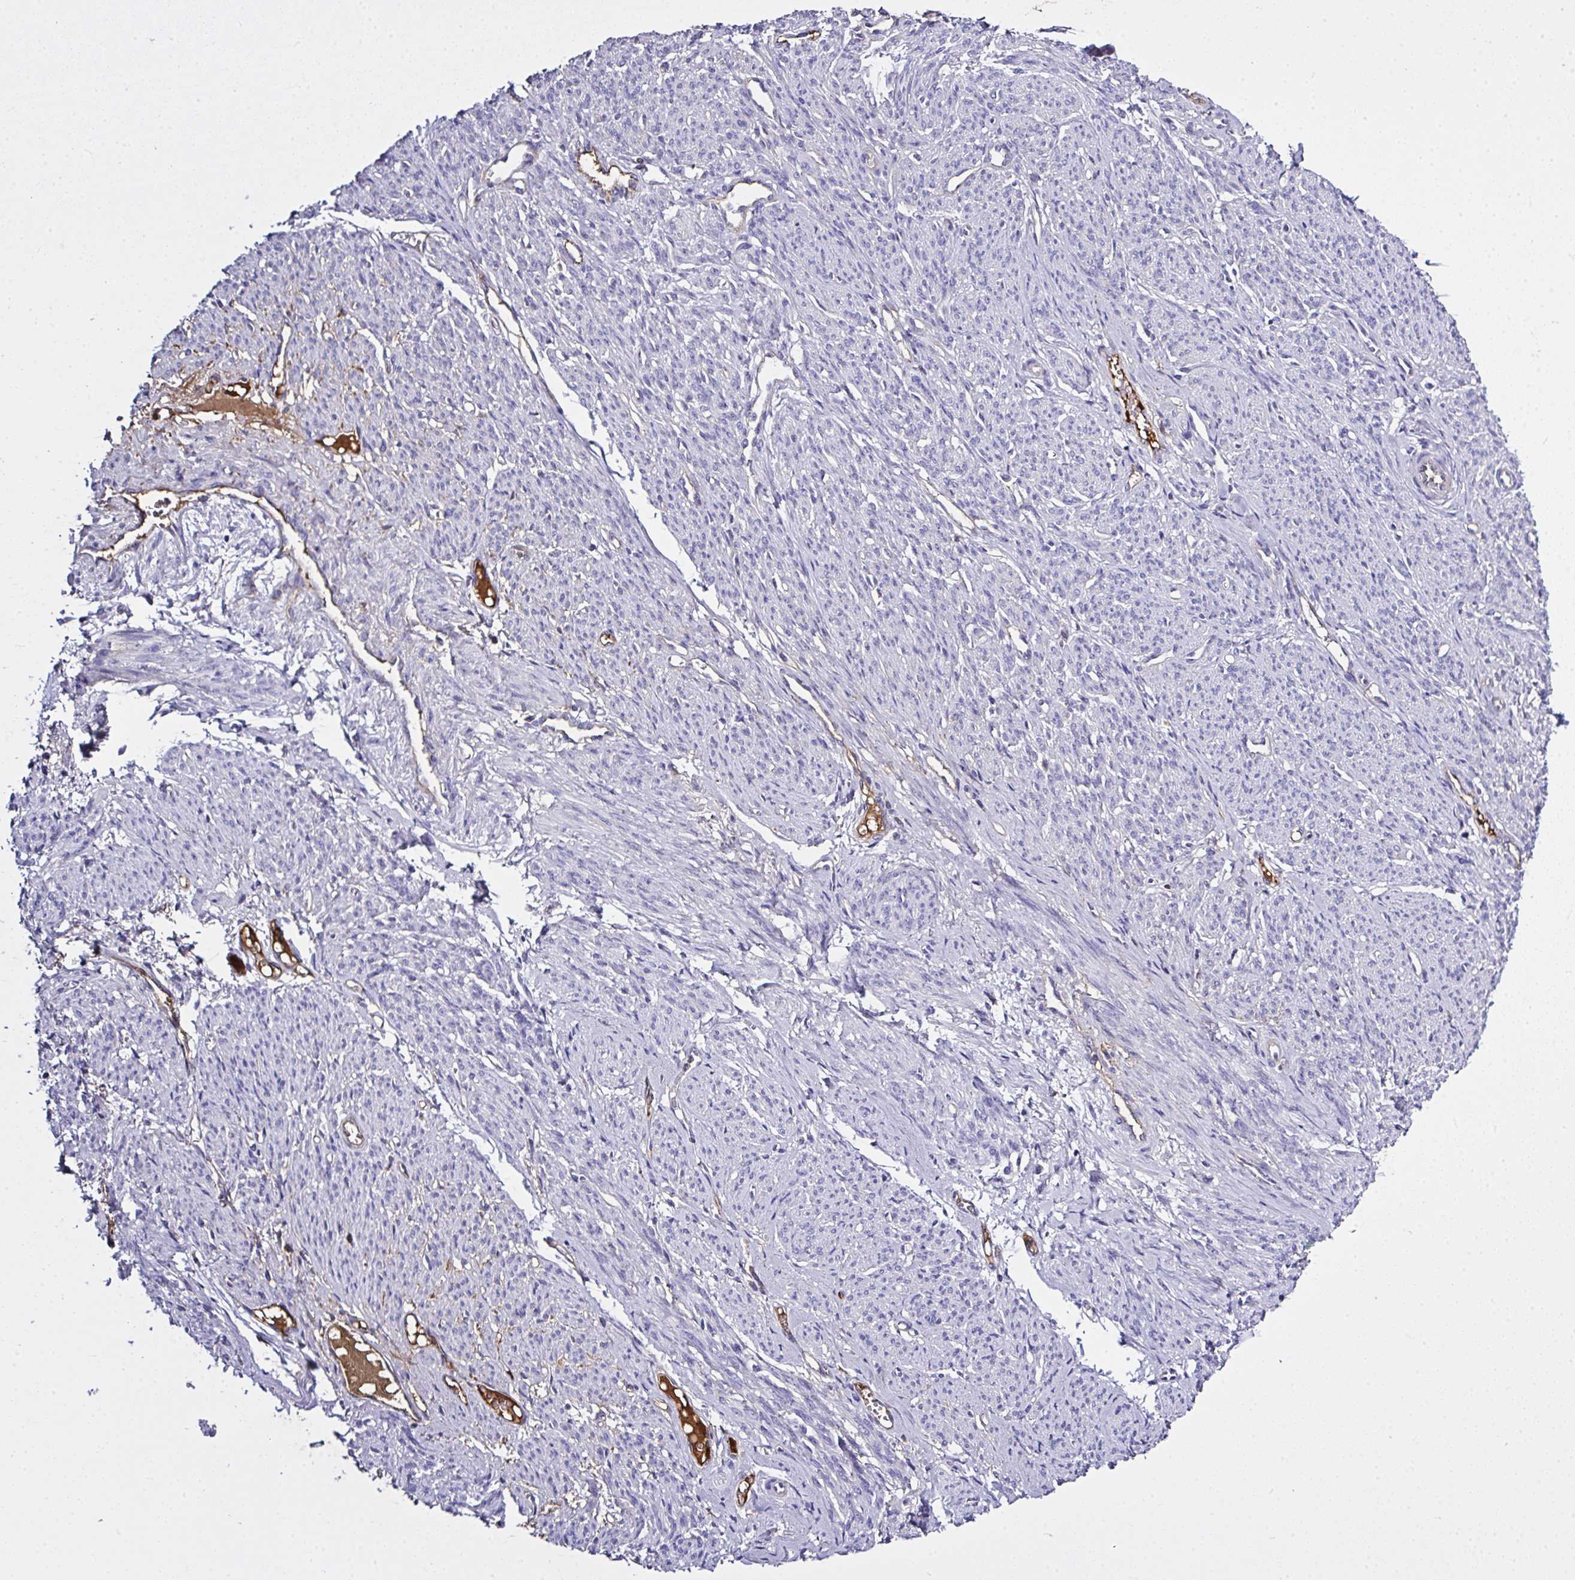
{"staining": {"intensity": "negative", "quantity": "none", "location": "none"}, "tissue": "smooth muscle", "cell_type": "Smooth muscle cells", "image_type": "normal", "snomed": [{"axis": "morphology", "description": "Normal tissue, NOS"}, {"axis": "topography", "description": "Smooth muscle"}], "caption": "The photomicrograph exhibits no significant expression in smooth muscle cells of smooth muscle.", "gene": "ZNF813", "patient": {"sex": "female", "age": 65}}